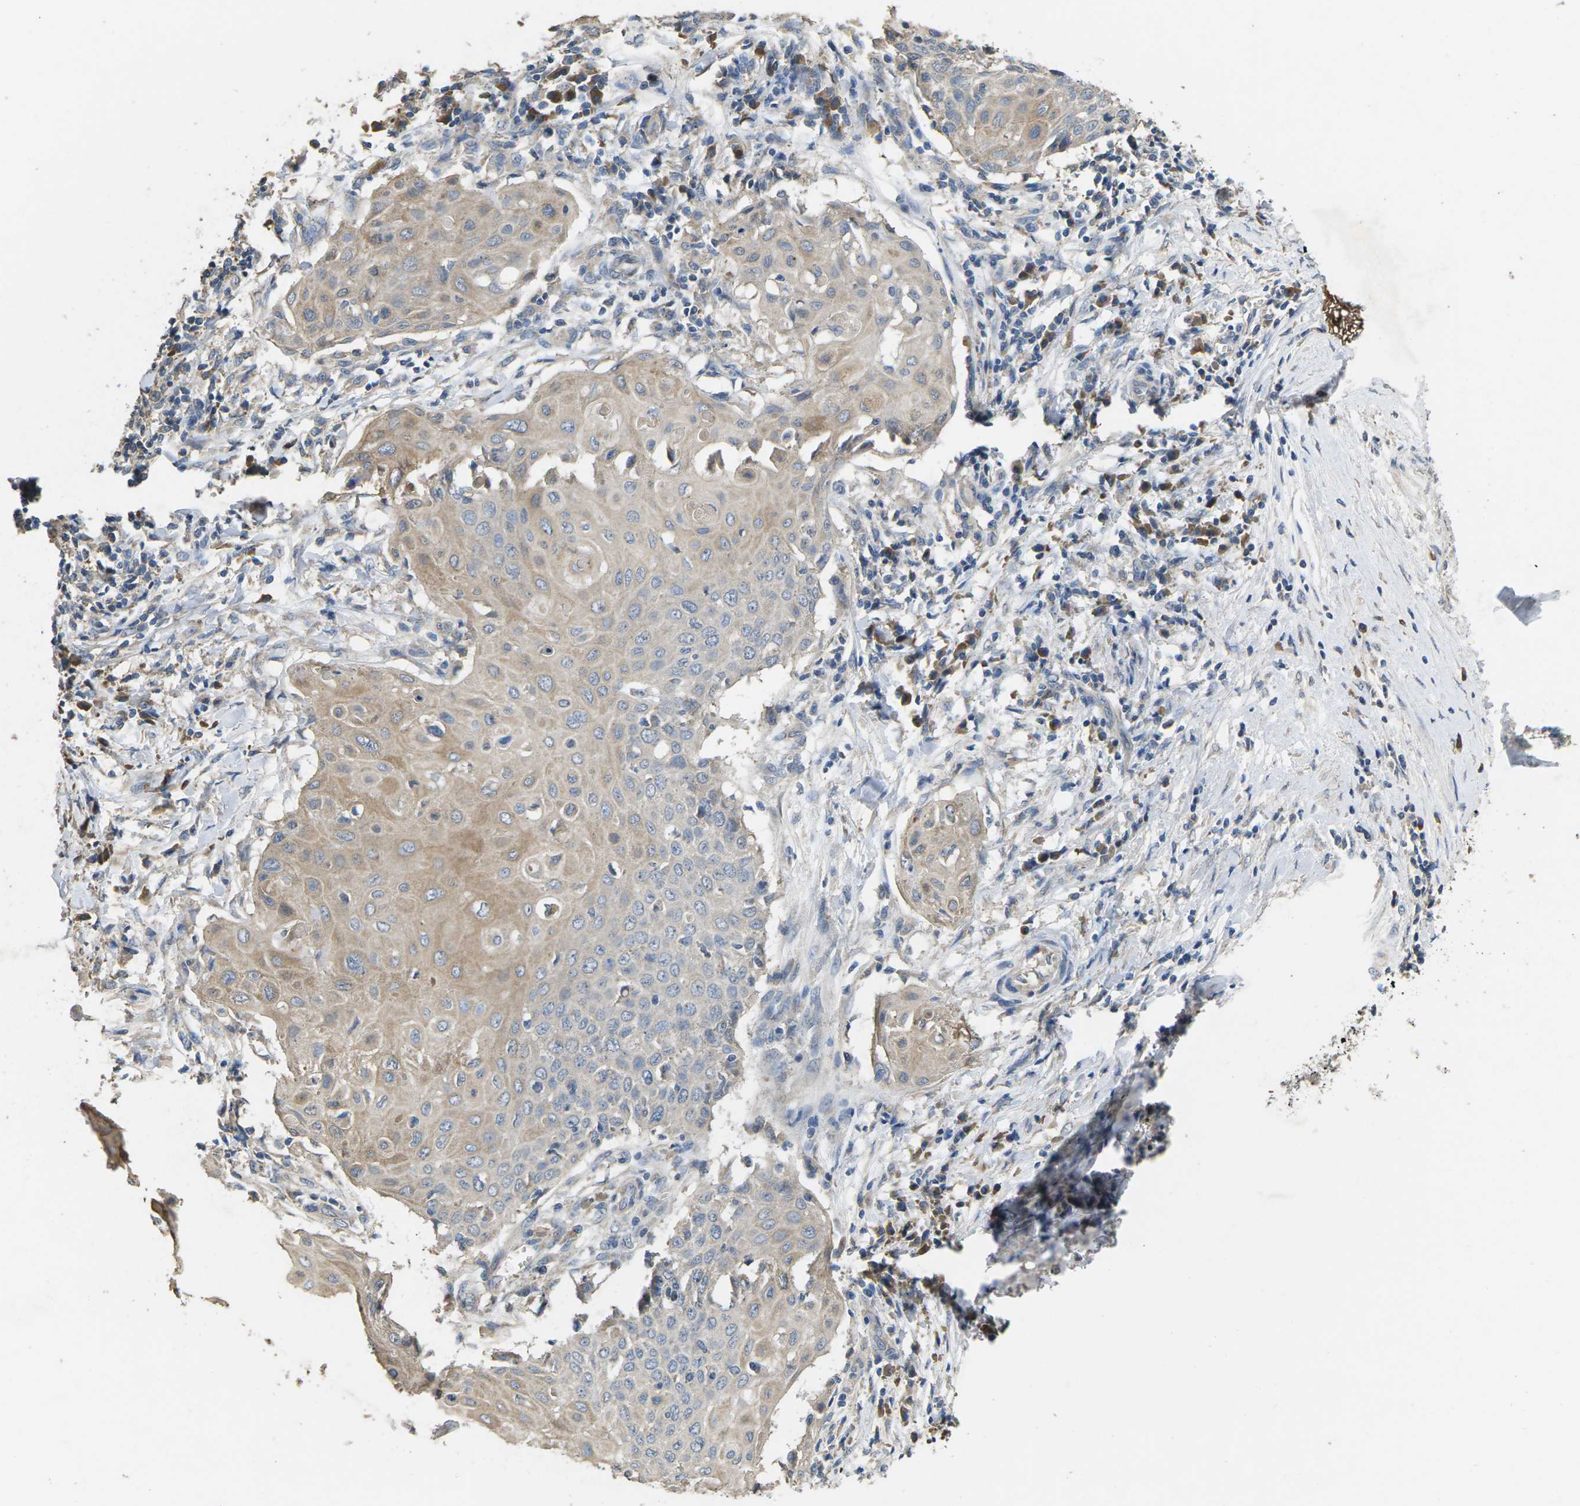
{"staining": {"intensity": "weak", "quantity": "25%-75%", "location": "cytoplasmic/membranous"}, "tissue": "cervical cancer", "cell_type": "Tumor cells", "image_type": "cancer", "snomed": [{"axis": "morphology", "description": "Squamous cell carcinoma, NOS"}, {"axis": "topography", "description": "Cervix"}], "caption": "Cervical cancer was stained to show a protein in brown. There is low levels of weak cytoplasmic/membranous positivity in about 25%-75% of tumor cells.", "gene": "B4GAT1", "patient": {"sex": "female", "age": 39}}